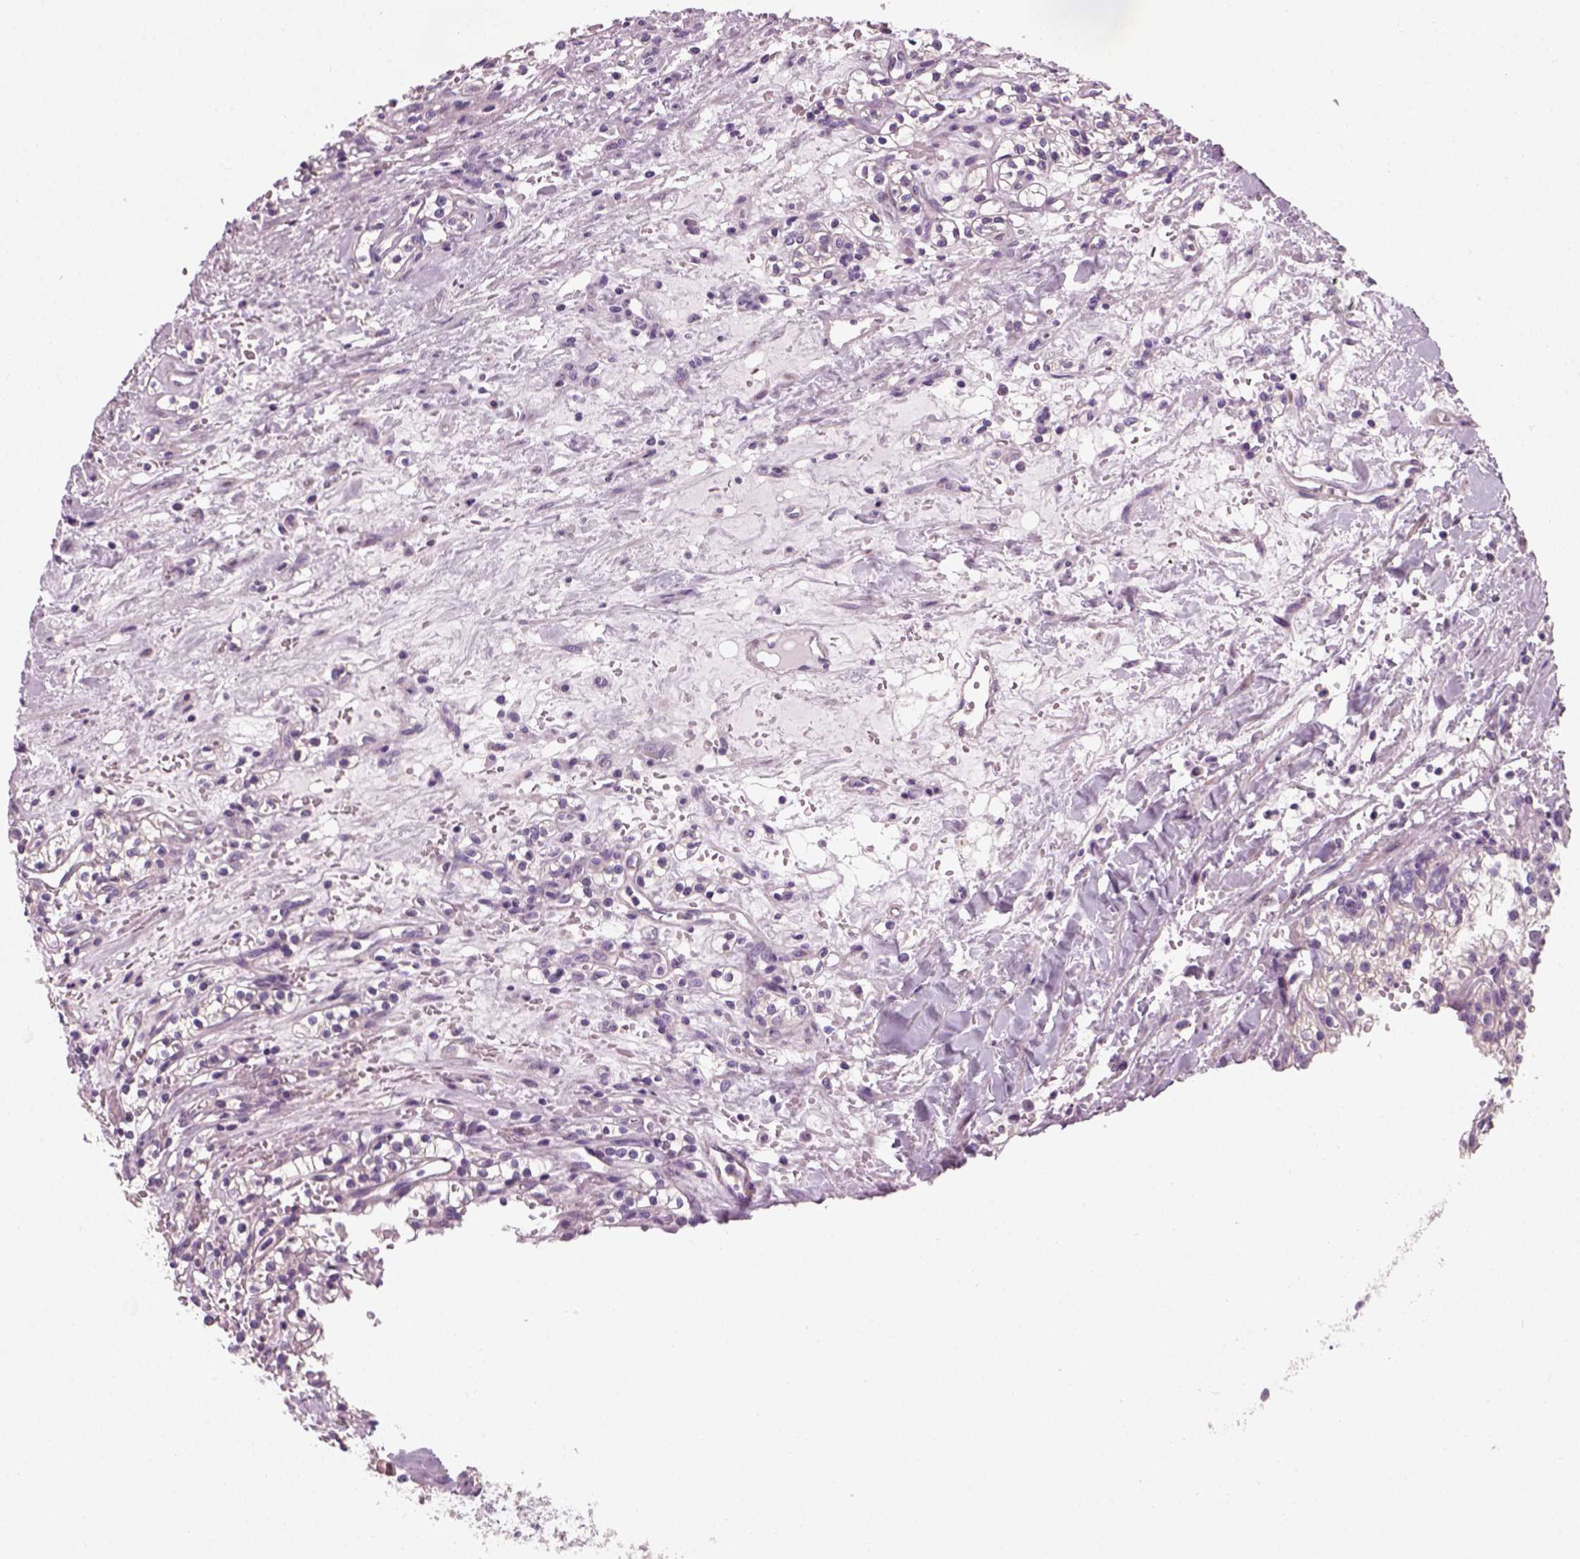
{"staining": {"intensity": "negative", "quantity": "none", "location": "none"}, "tissue": "renal cancer", "cell_type": "Tumor cells", "image_type": "cancer", "snomed": [{"axis": "morphology", "description": "Adenocarcinoma, NOS"}, {"axis": "topography", "description": "Kidney"}], "caption": "High power microscopy image of an IHC micrograph of renal cancer (adenocarcinoma), revealing no significant positivity in tumor cells.", "gene": "ELOVL3", "patient": {"sex": "male", "age": 36}}